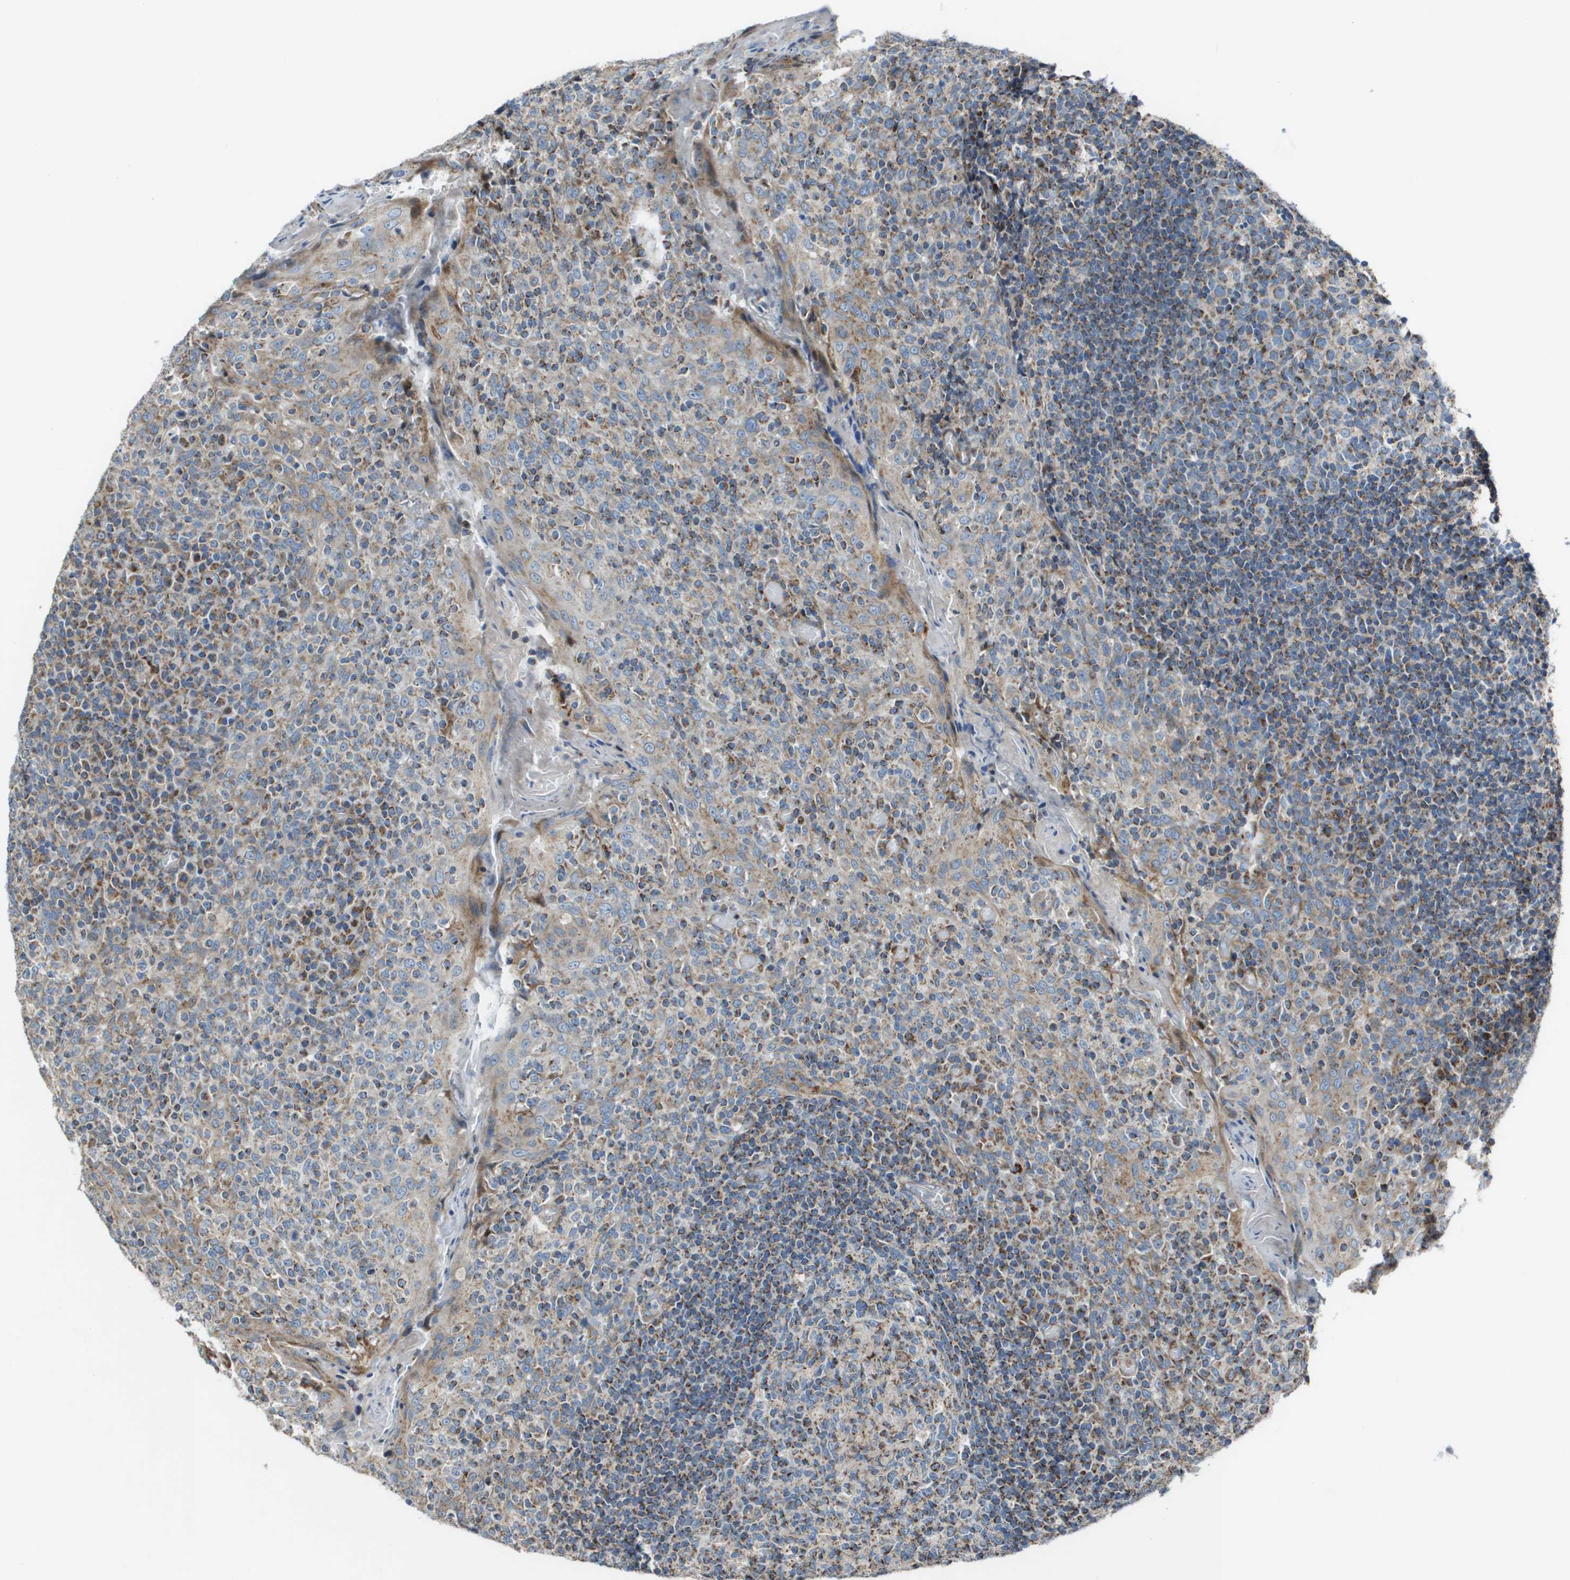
{"staining": {"intensity": "weak", "quantity": "25%-75%", "location": "cytoplasmic/membranous"}, "tissue": "tonsil", "cell_type": "Germinal center cells", "image_type": "normal", "snomed": [{"axis": "morphology", "description": "Normal tissue, NOS"}, {"axis": "topography", "description": "Tonsil"}], "caption": "The histopathology image demonstrates a brown stain indicating the presence of a protein in the cytoplasmic/membranous of germinal center cells in tonsil.", "gene": "MGAT3", "patient": {"sex": "female", "age": 19}}